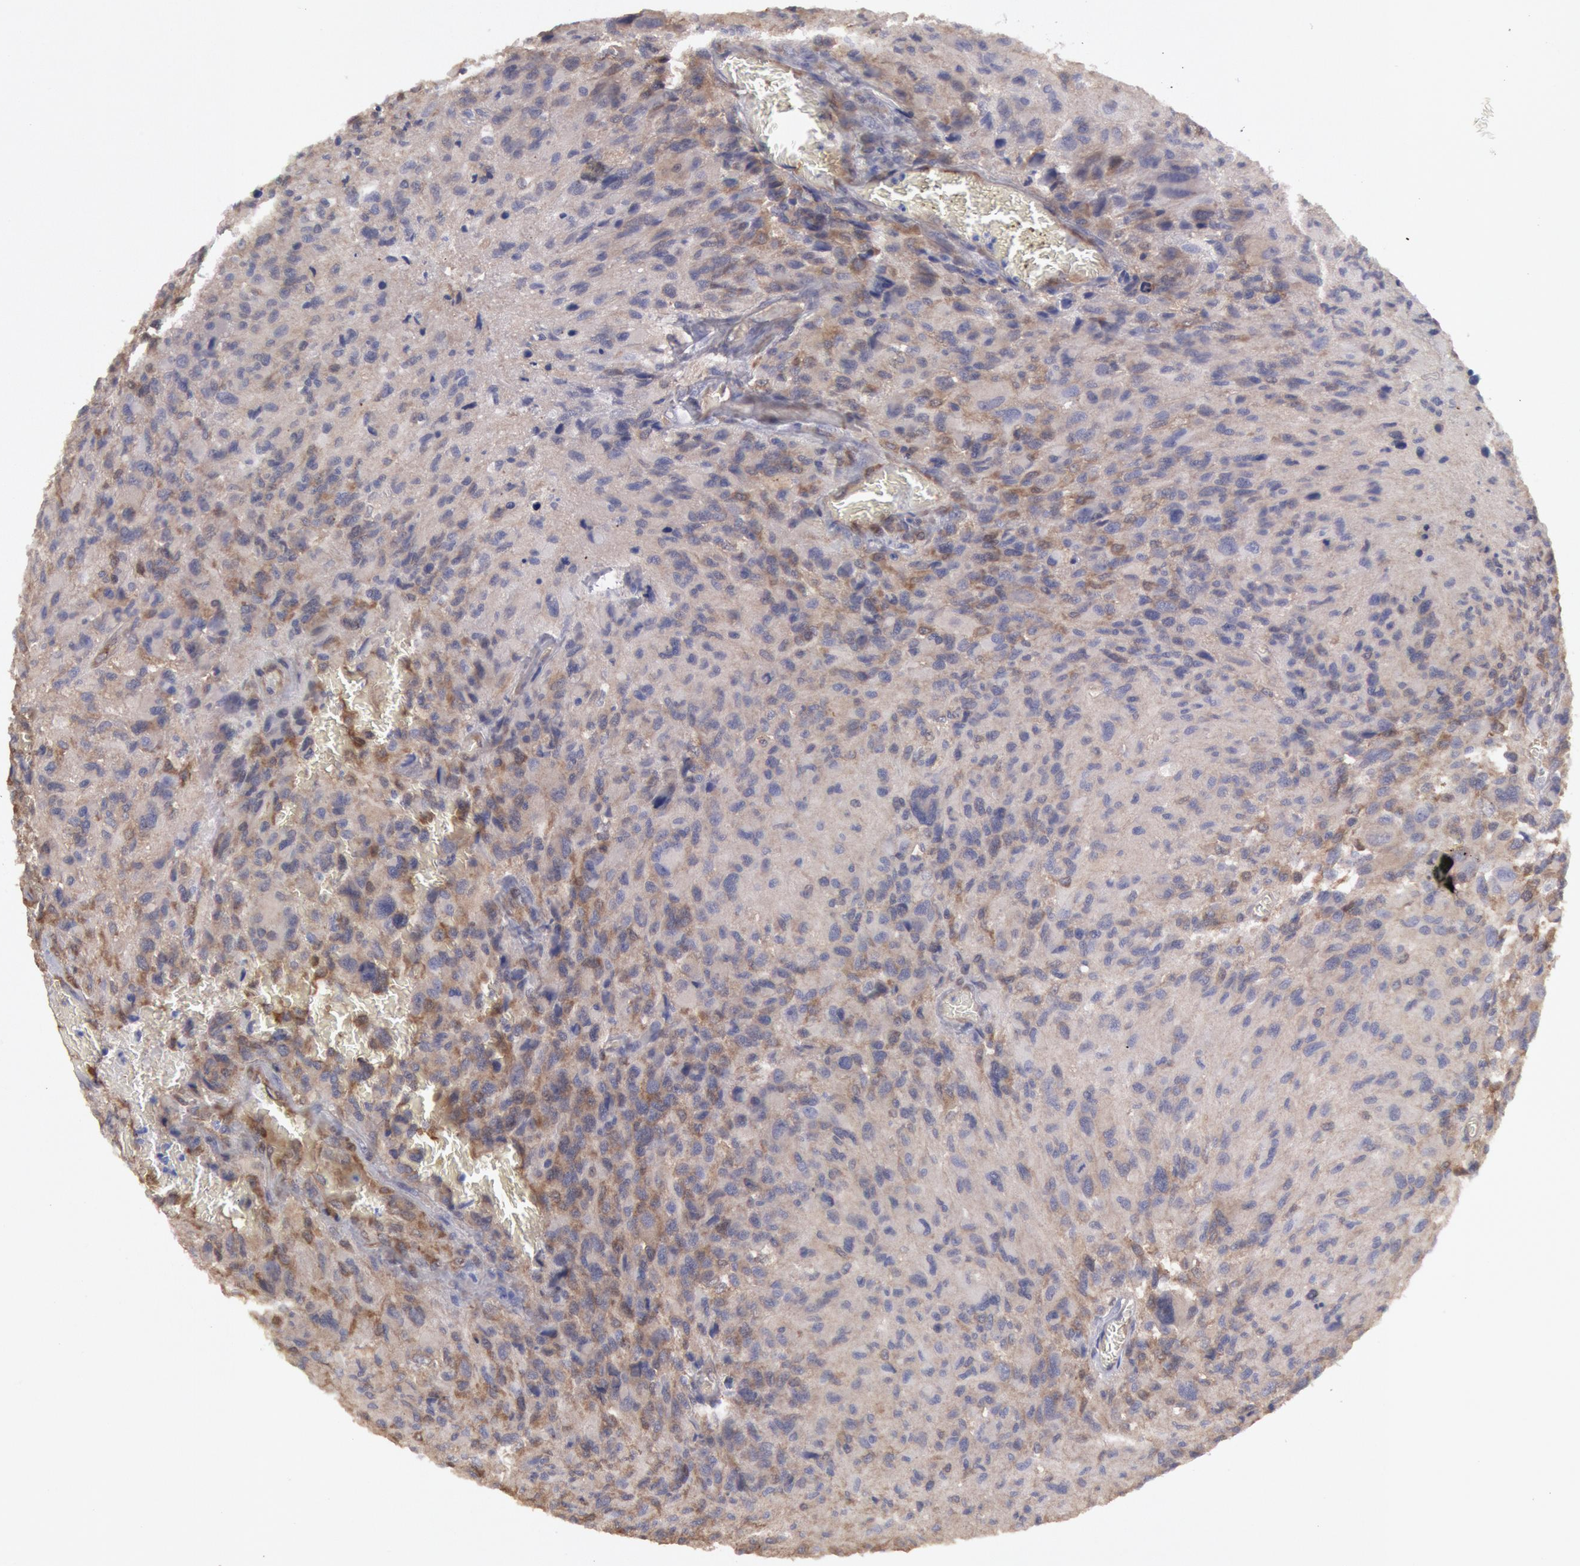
{"staining": {"intensity": "weak", "quantity": "25%-75%", "location": "cytoplasmic/membranous"}, "tissue": "glioma", "cell_type": "Tumor cells", "image_type": "cancer", "snomed": [{"axis": "morphology", "description": "Glioma, malignant, High grade"}, {"axis": "topography", "description": "Brain"}], "caption": "Malignant glioma (high-grade) was stained to show a protein in brown. There is low levels of weak cytoplasmic/membranous expression in about 25%-75% of tumor cells.", "gene": "CCDC50", "patient": {"sex": "male", "age": 69}}